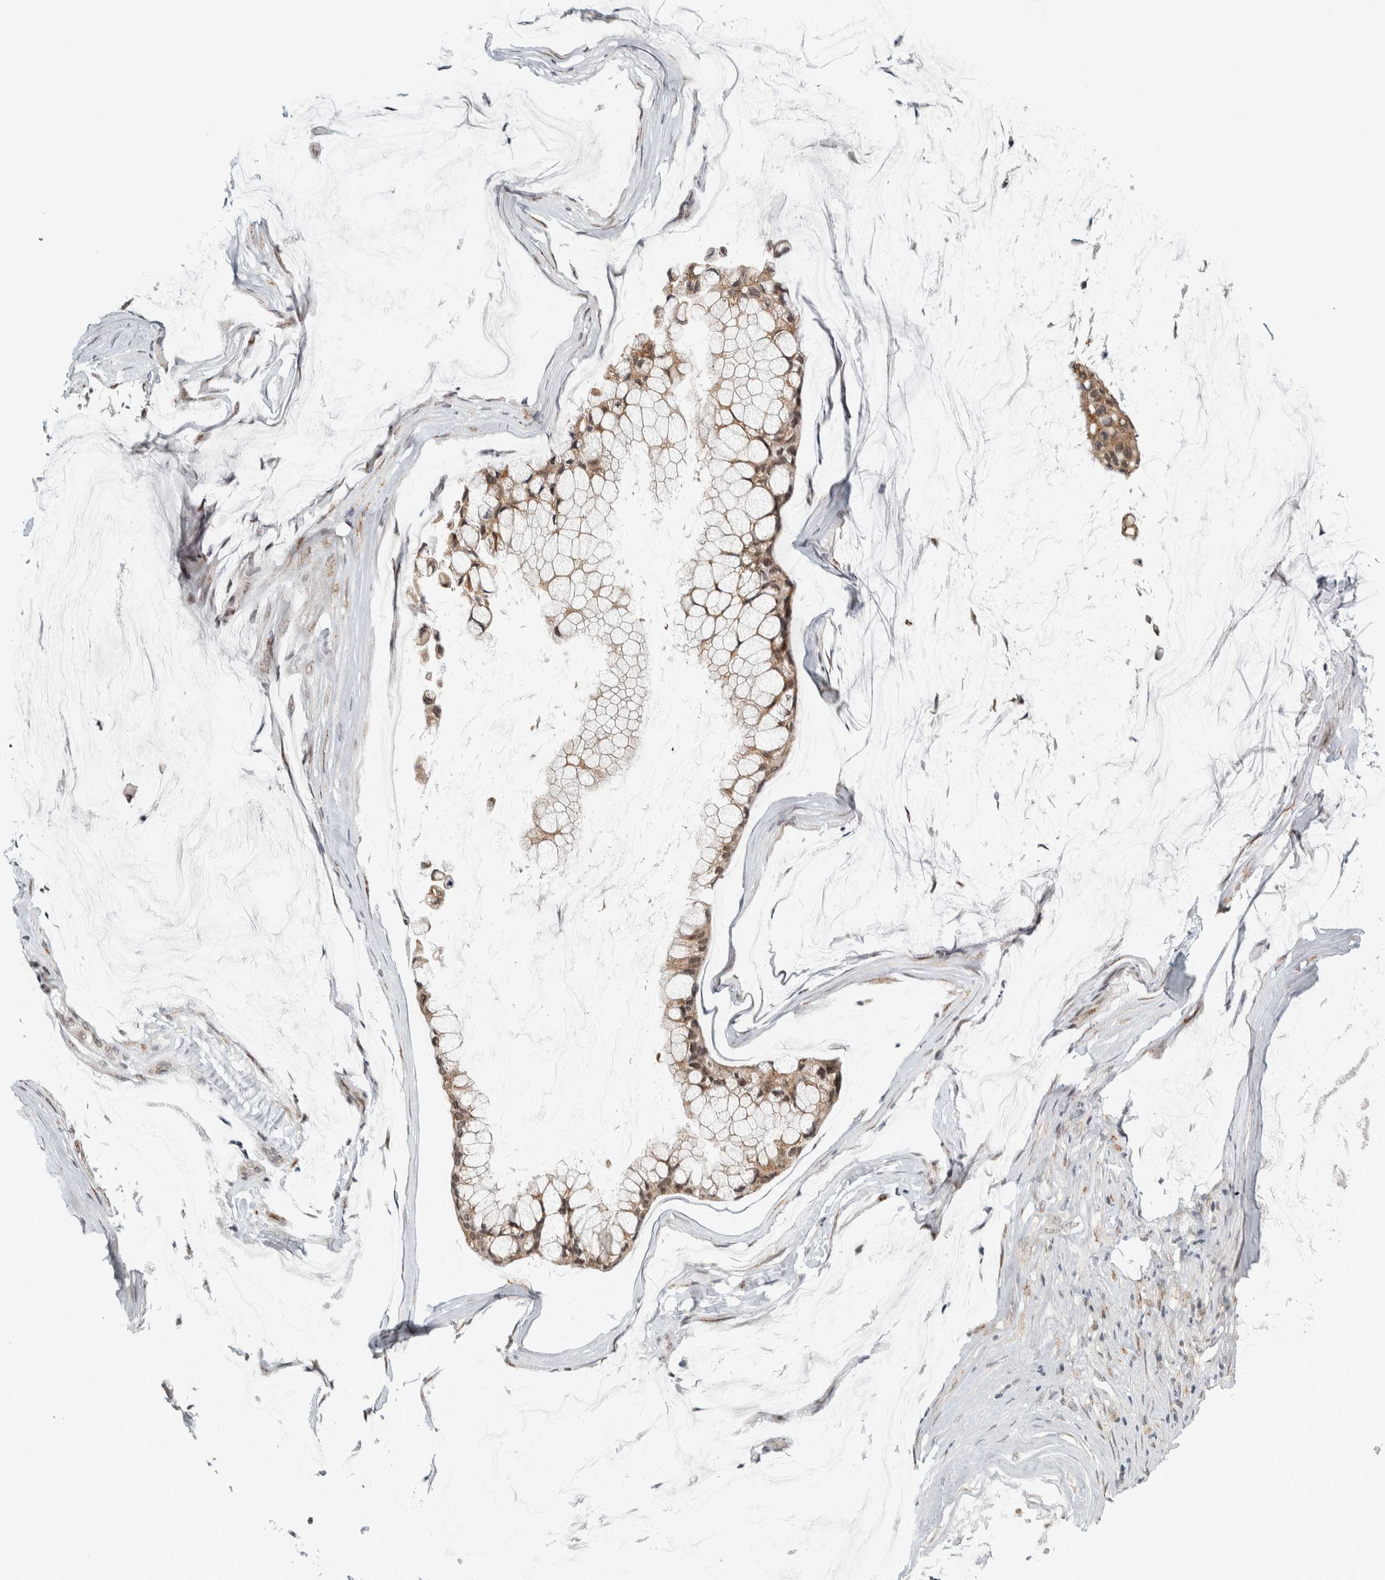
{"staining": {"intensity": "weak", "quantity": ">75%", "location": "cytoplasmic/membranous,nuclear"}, "tissue": "ovarian cancer", "cell_type": "Tumor cells", "image_type": "cancer", "snomed": [{"axis": "morphology", "description": "Cystadenocarcinoma, mucinous, NOS"}, {"axis": "topography", "description": "Ovary"}], "caption": "Immunohistochemical staining of ovarian cancer (mucinous cystadenocarcinoma) shows low levels of weak cytoplasmic/membranous and nuclear protein staining in approximately >75% of tumor cells.", "gene": "ZMYND8", "patient": {"sex": "female", "age": 39}}